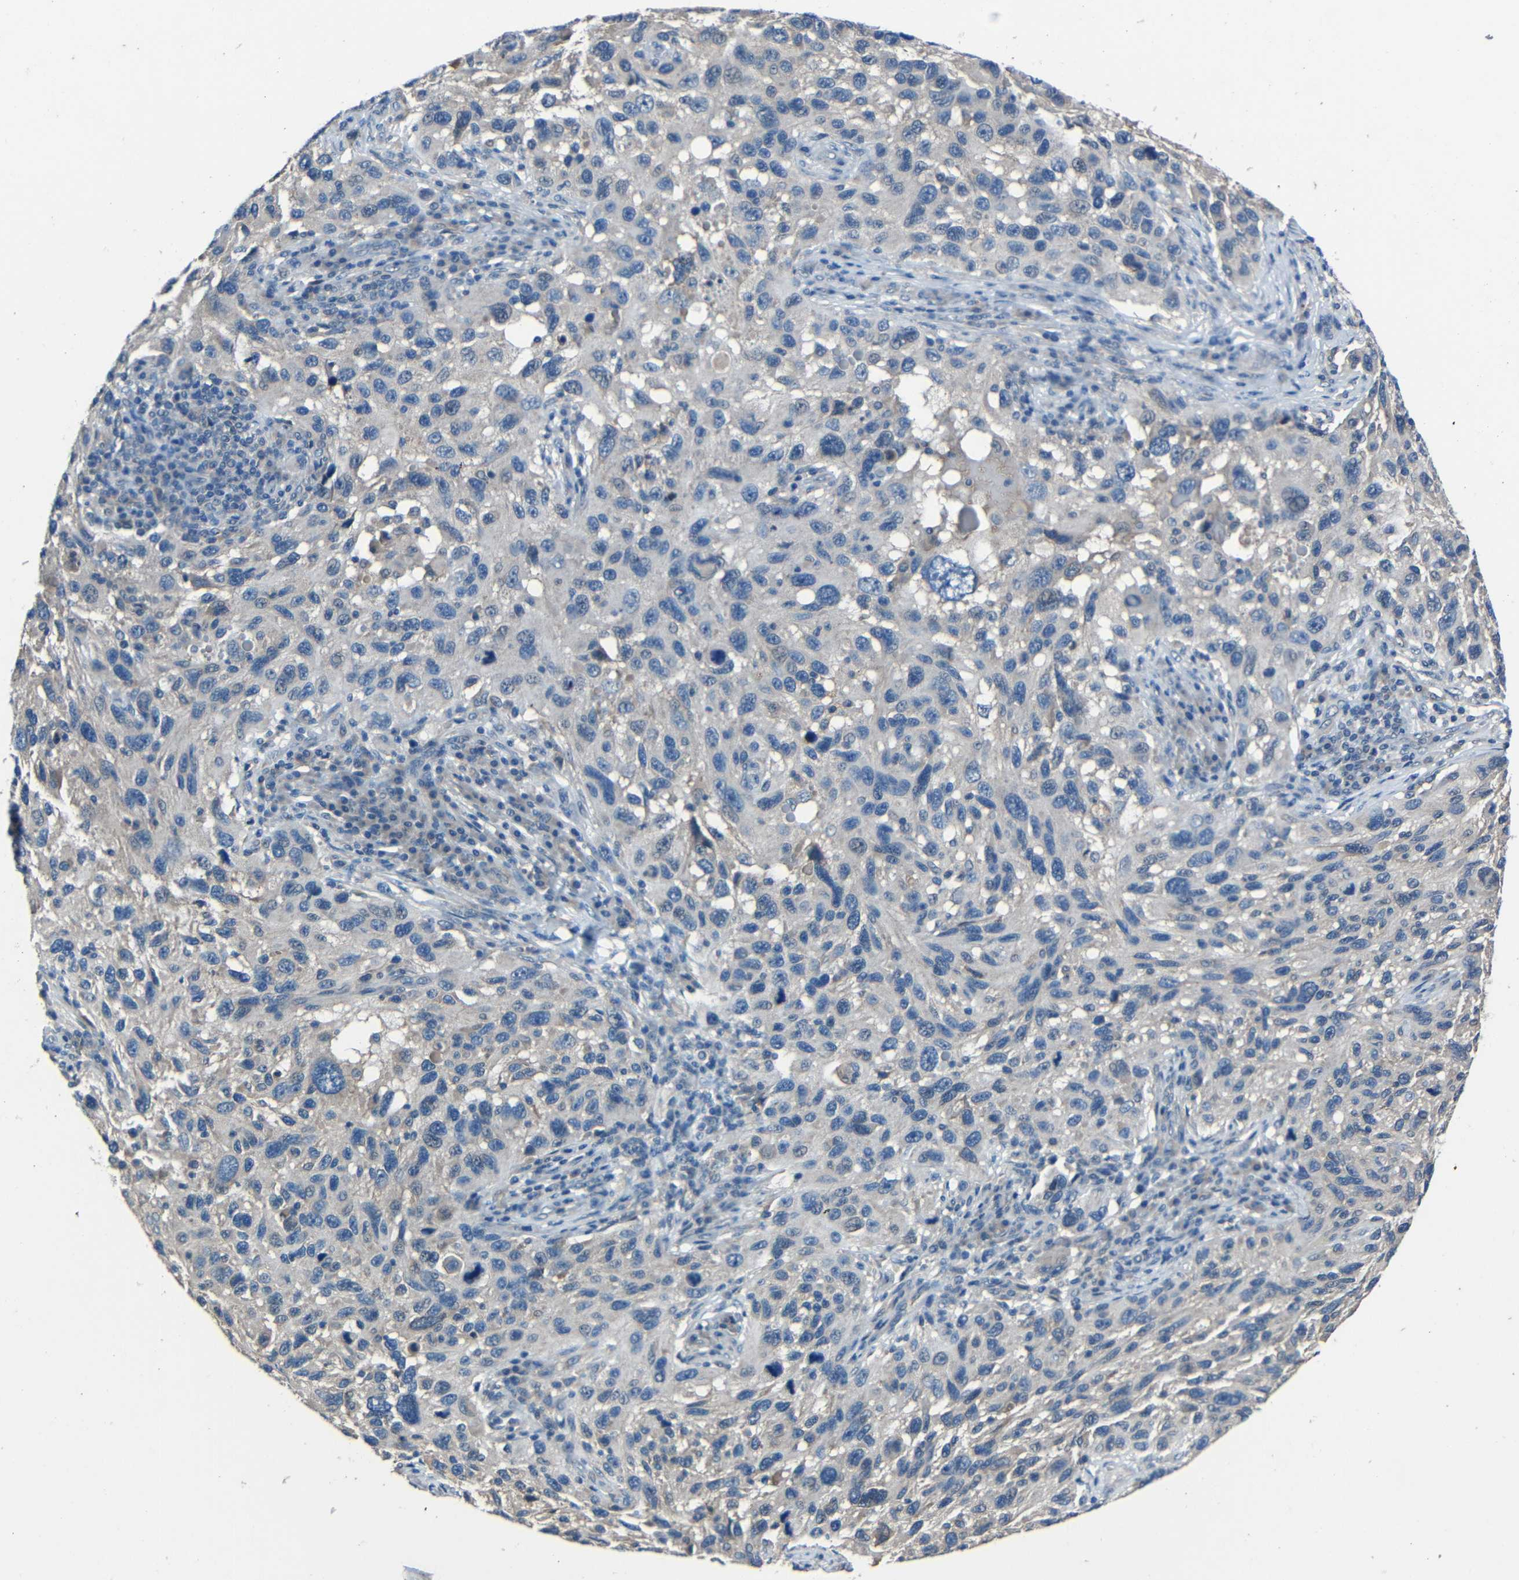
{"staining": {"intensity": "negative", "quantity": "none", "location": "none"}, "tissue": "melanoma", "cell_type": "Tumor cells", "image_type": "cancer", "snomed": [{"axis": "morphology", "description": "Malignant melanoma, NOS"}, {"axis": "topography", "description": "Skin"}], "caption": "Tumor cells are negative for brown protein staining in malignant melanoma.", "gene": "SLA", "patient": {"sex": "male", "age": 53}}